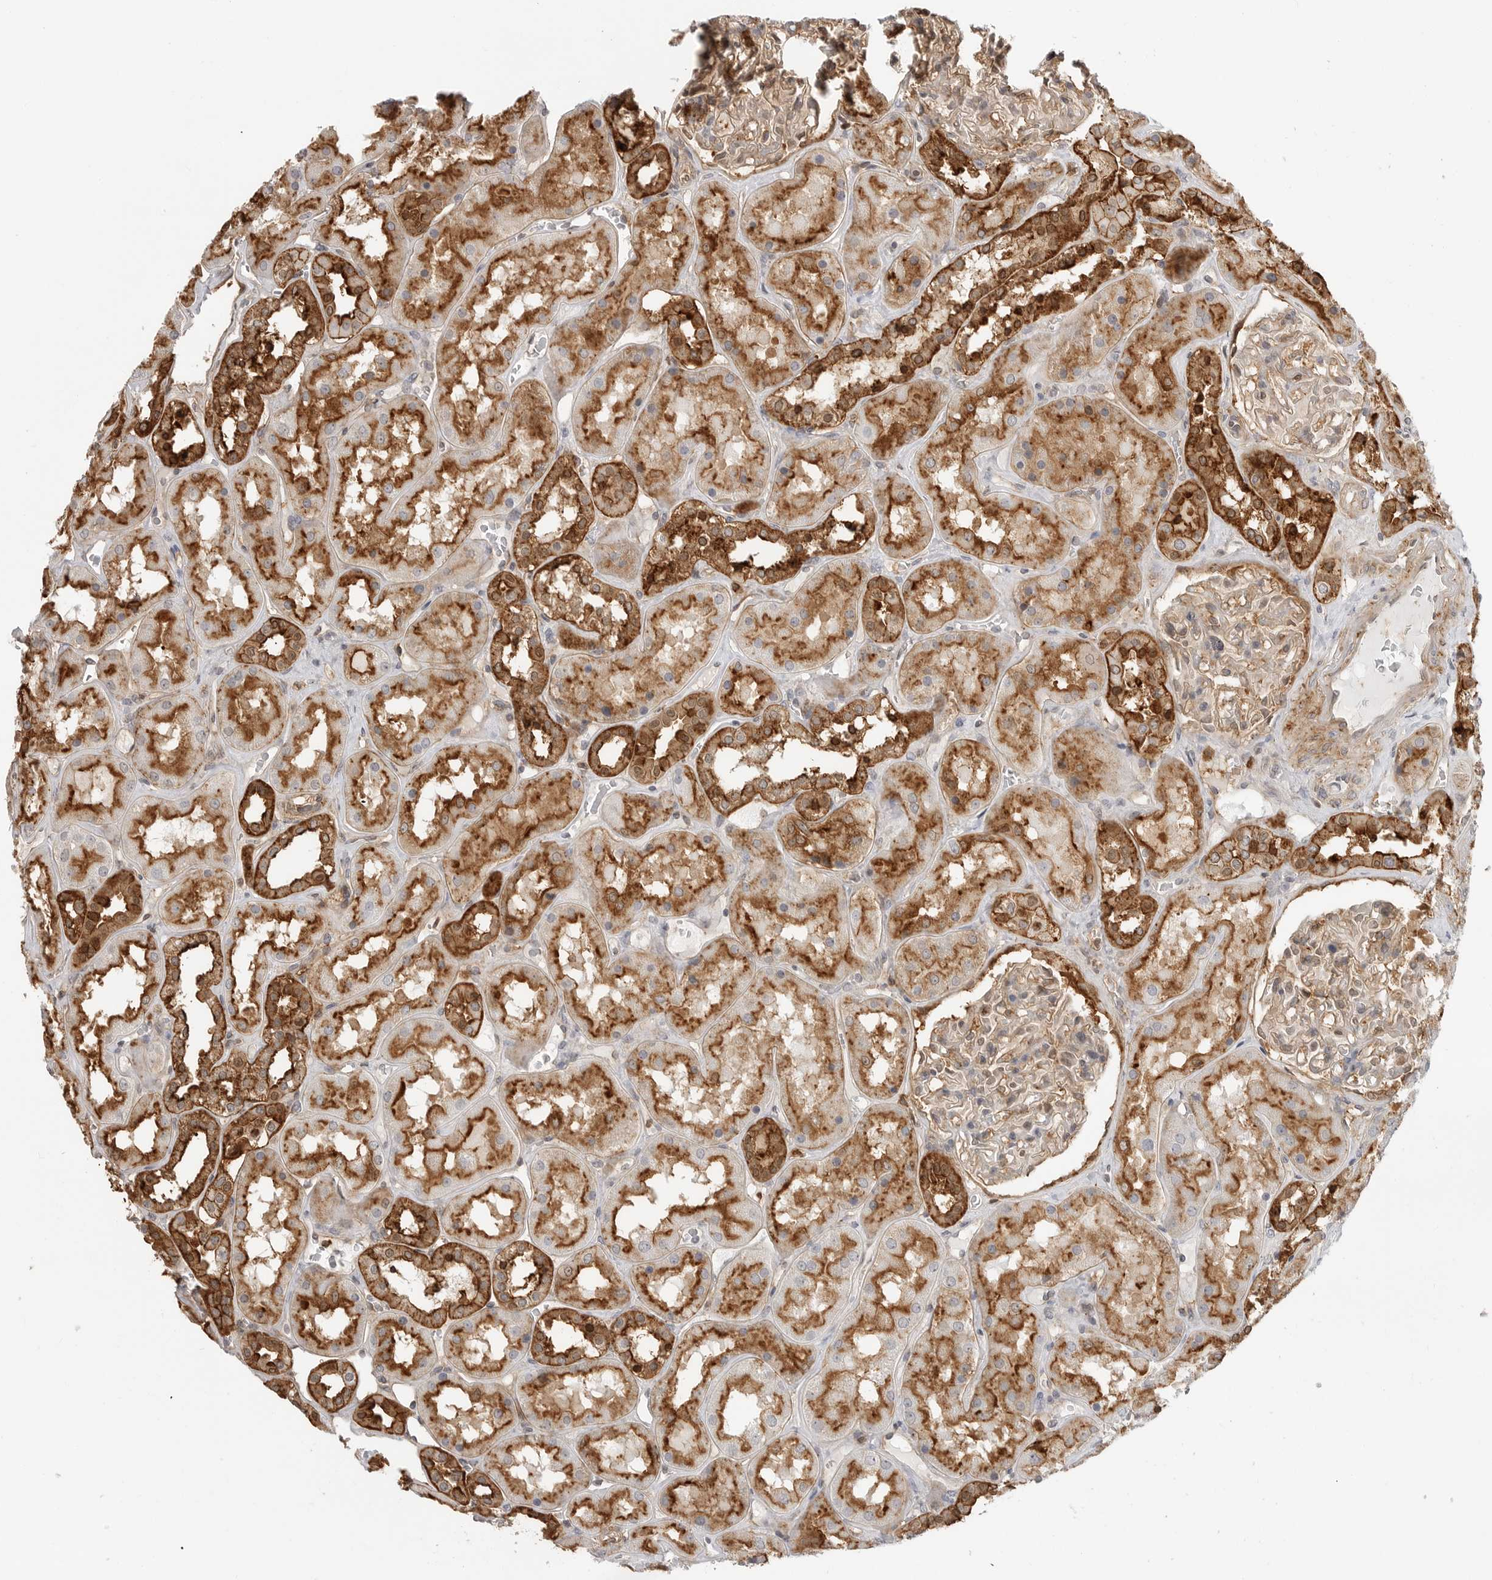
{"staining": {"intensity": "moderate", "quantity": "<25%", "location": "cytoplasmic/membranous"}, "tissue": "kidney", "cell_type": "Cells in glomeruli", "image_type": "normal", "snomed": [{"axis": "morphology", "description": "Normal tissue, NOS"}, {"axis": "topography", "description": "Kidney"}], "caption": "A brown stain shows moderate cytoplasmic/membranous positivity of a protein in cells in glomeruli of benign human kidney. The protein of interest is shown in brown color, while the nuclei are stained blue.", "gene": "ANXA11", "patient": {"sex": "male", "age": 70}}